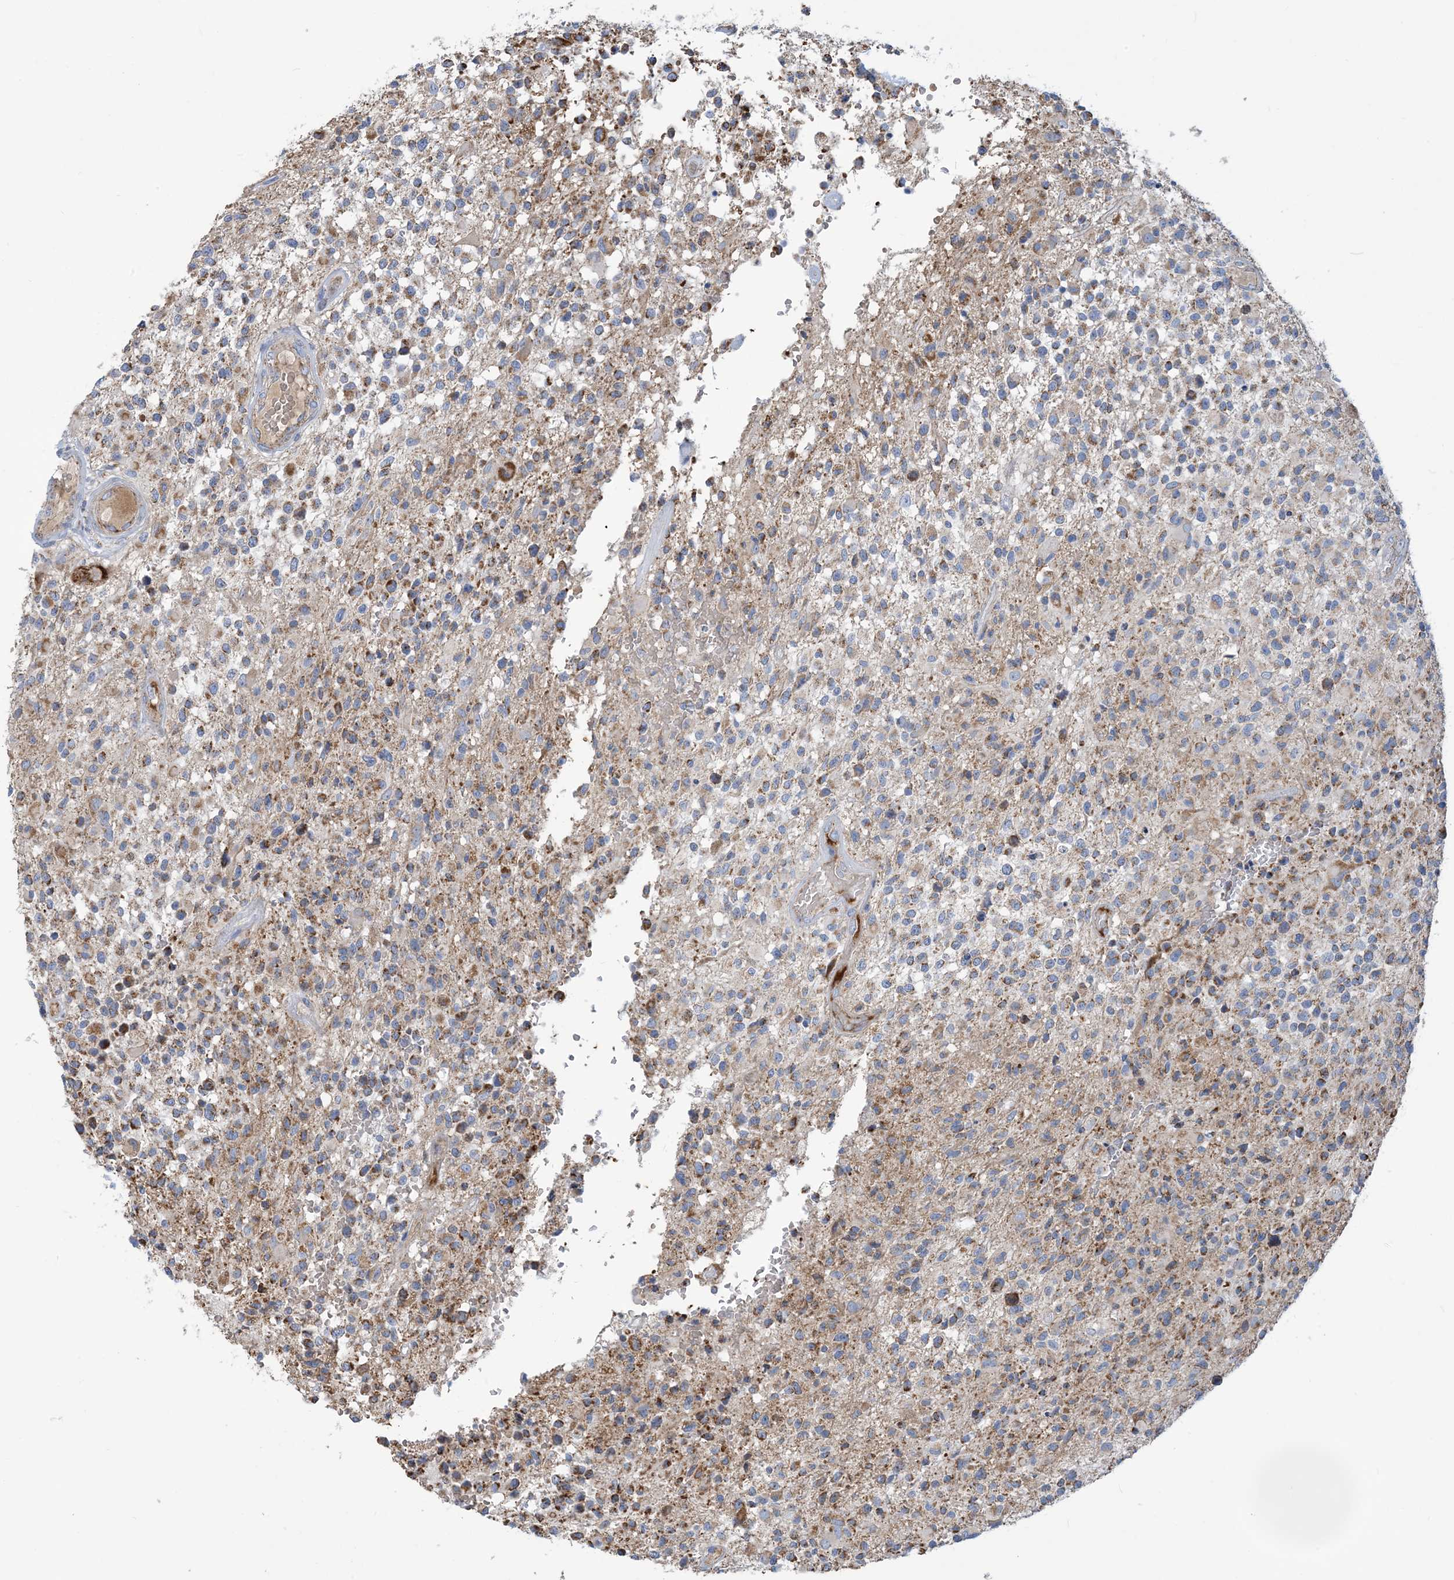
{"staining": {"intensity": "moderate", "quantity": "25%-75%", "location": "cytoplasmic/membranous"}, "tissue": "glioma", "cell_type": "Tumor cells", "image_type": "cancer", "snomed": [{"axis": "morphology", "description": "Glioma, malignant, High grade"}, {"axis": "morphology", "description": "Glioblastoma, NOS"}, {"axis": "topography", "description": "Brain"}], "caption": "A medium amount of moderate cytoplasmic/membranous staining is present in about 25%-75% of tumor cells in glioma tissue. (brown staining indicates protein expression, while blue staining denotes nuclei).", "gene": "PHOSPHO2", "patient": {"sex": "male", "age": 60}}